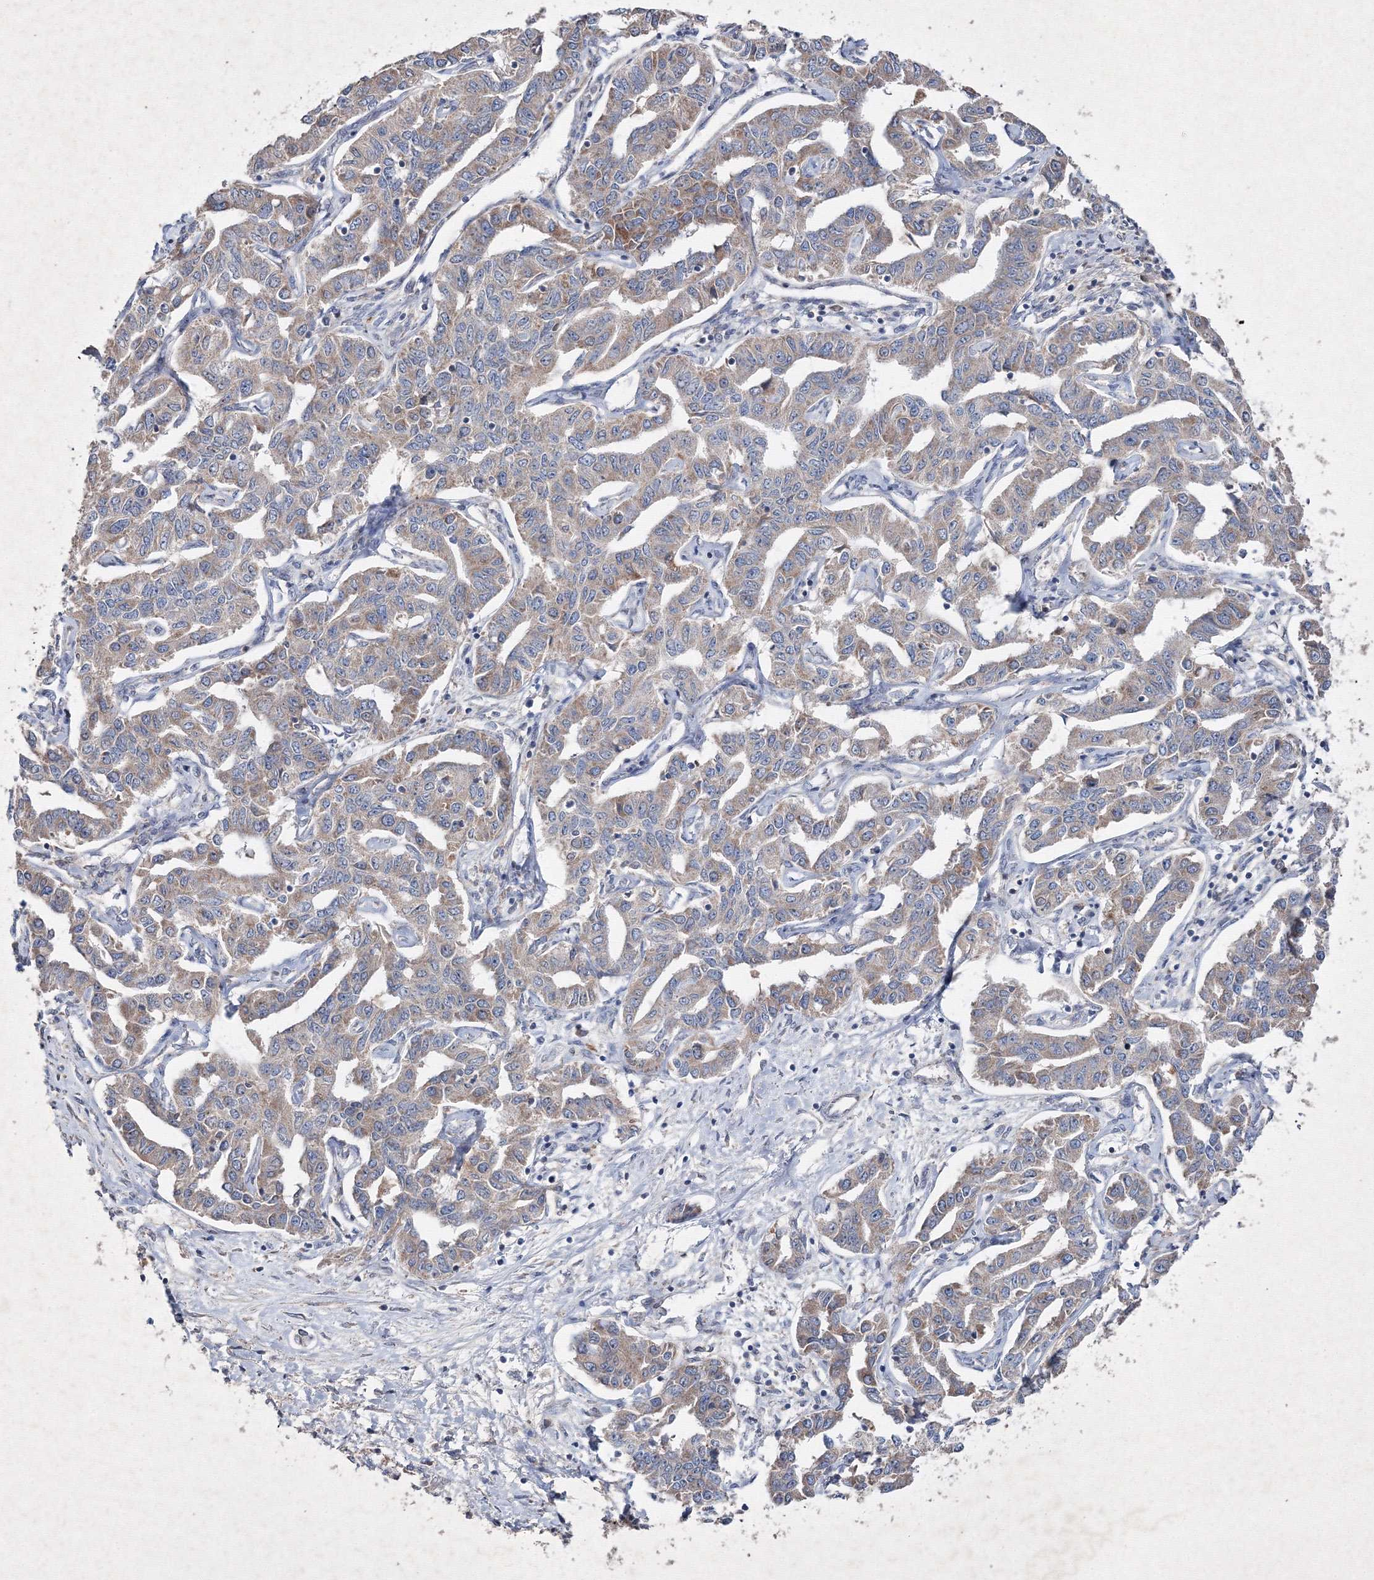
{"staining": {"intensity": "weak", "quantity": "25%-75%", "location": "cytoplasmic/membranous"}, "tissue": "liver cancer", "cell_type": "Tumor cells", "image_type": "cancer", "snomed": [{"axis": "morphology", "description": "Cholangiocarcinoma"}, {"axis": "topography", "description": "Liver"}], "caption": "Immunohistochemical staining of human liver cancer exhibits weak cytoplasmic/membranous protein staining in approximately 25%-75% of tumor cells. (DAB IHC, brown staining for protein, blue staining for nuclei).", "gene": "GFM1", "patient": {"sex": "male", "age": 59}}